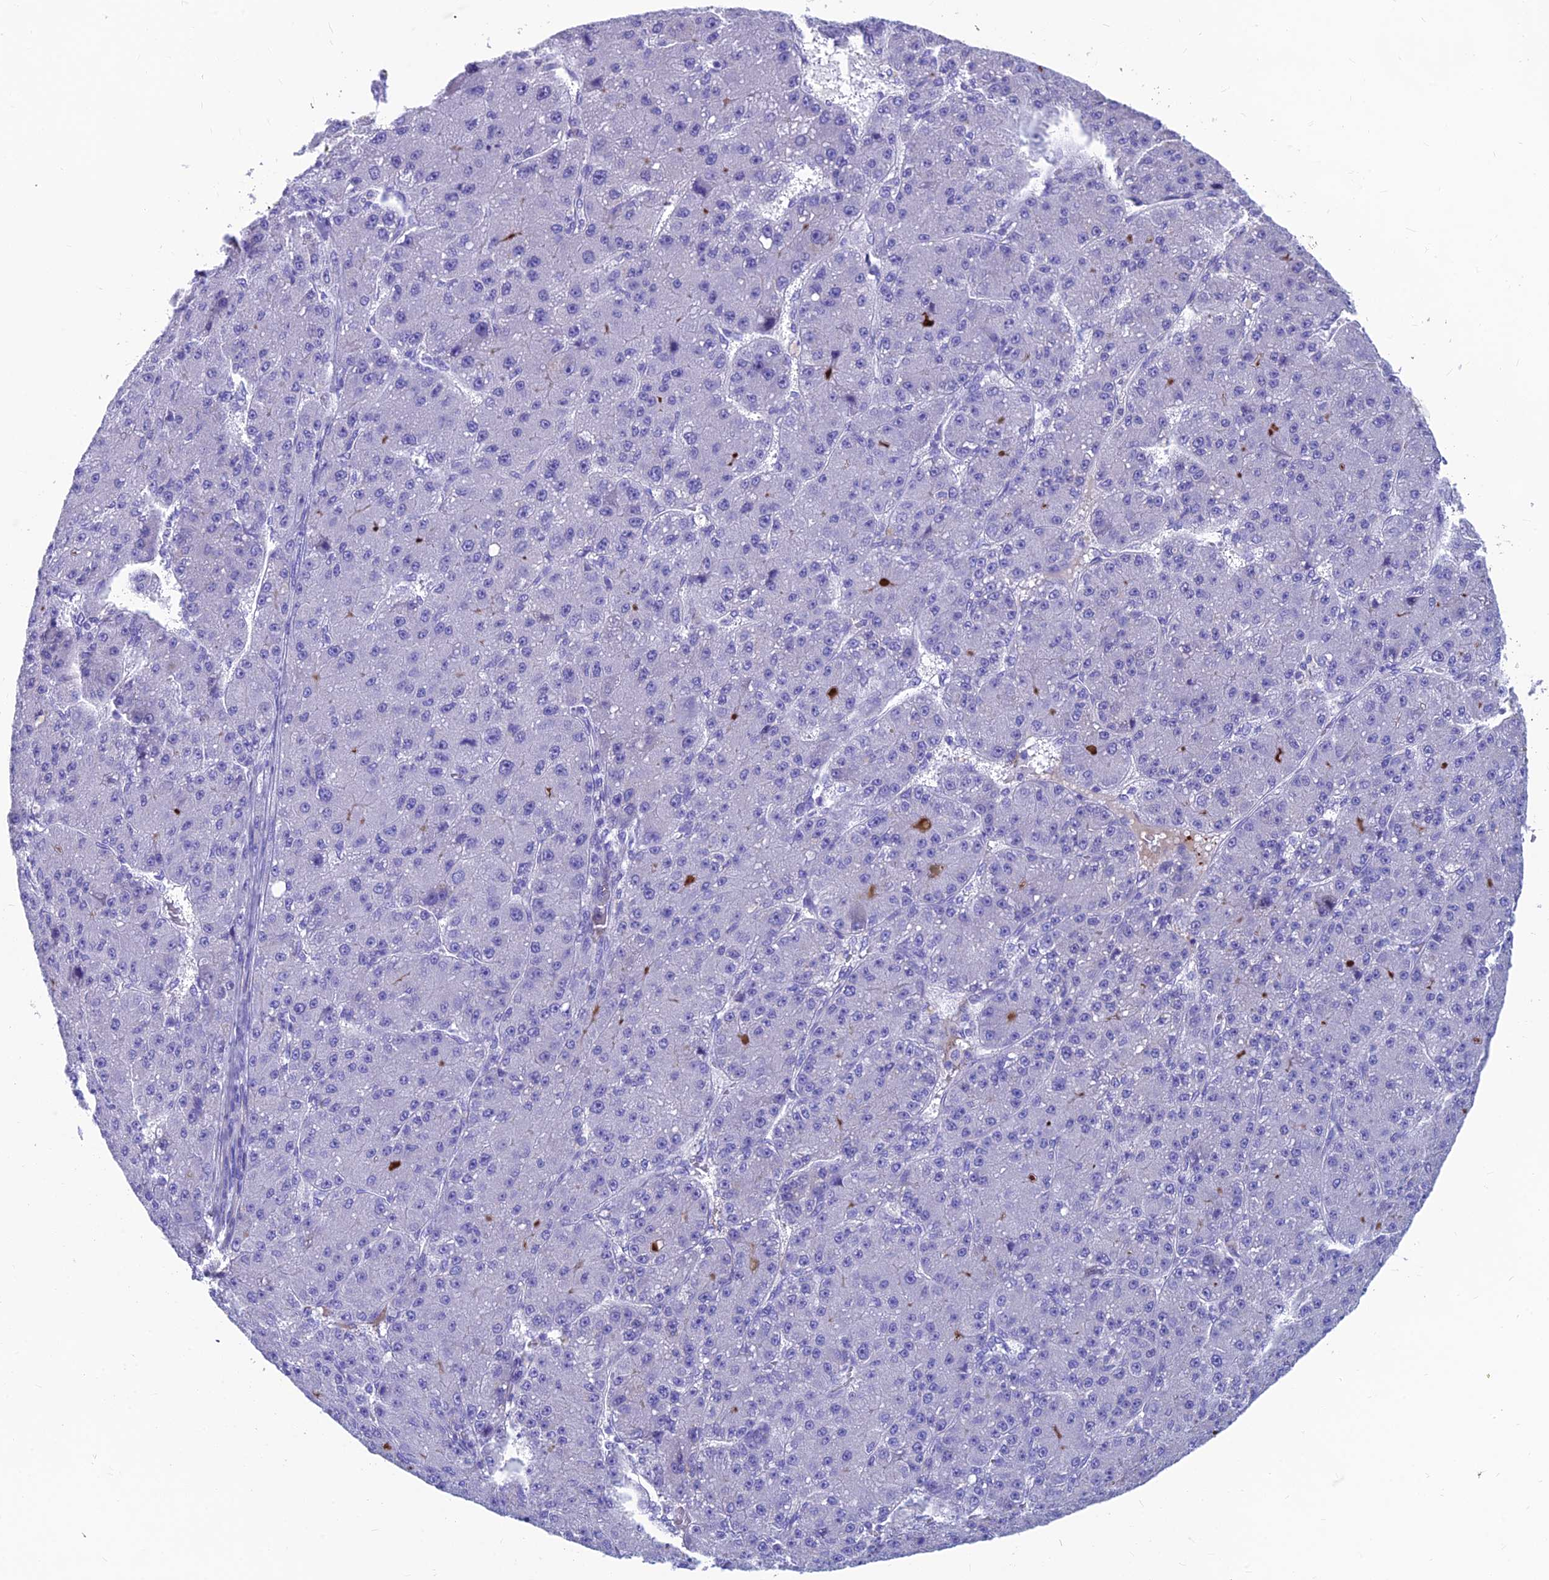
{"staining": {"intensity": "negative", "quantity": "none", "location": "none"}, "tissue": "liver cancer", "cell_type": "Tumor cells", "image_type": "cancer", "snomed": [{"axis": "morphology", "description": "Carcinoma, Hepatocellular, NOS"}, {"axis": "topography", "description": "Liver"}], "caption": "This image is of liver cancer (hepatocellular carcinoma) stained with immunohistochemistry (IHC) to label a protein in brown with the nuclei are counter-stained blue. There is no staining in tumor cells.", "gene": "GNG11", "patient": {"sex": "male", "age": 67}}